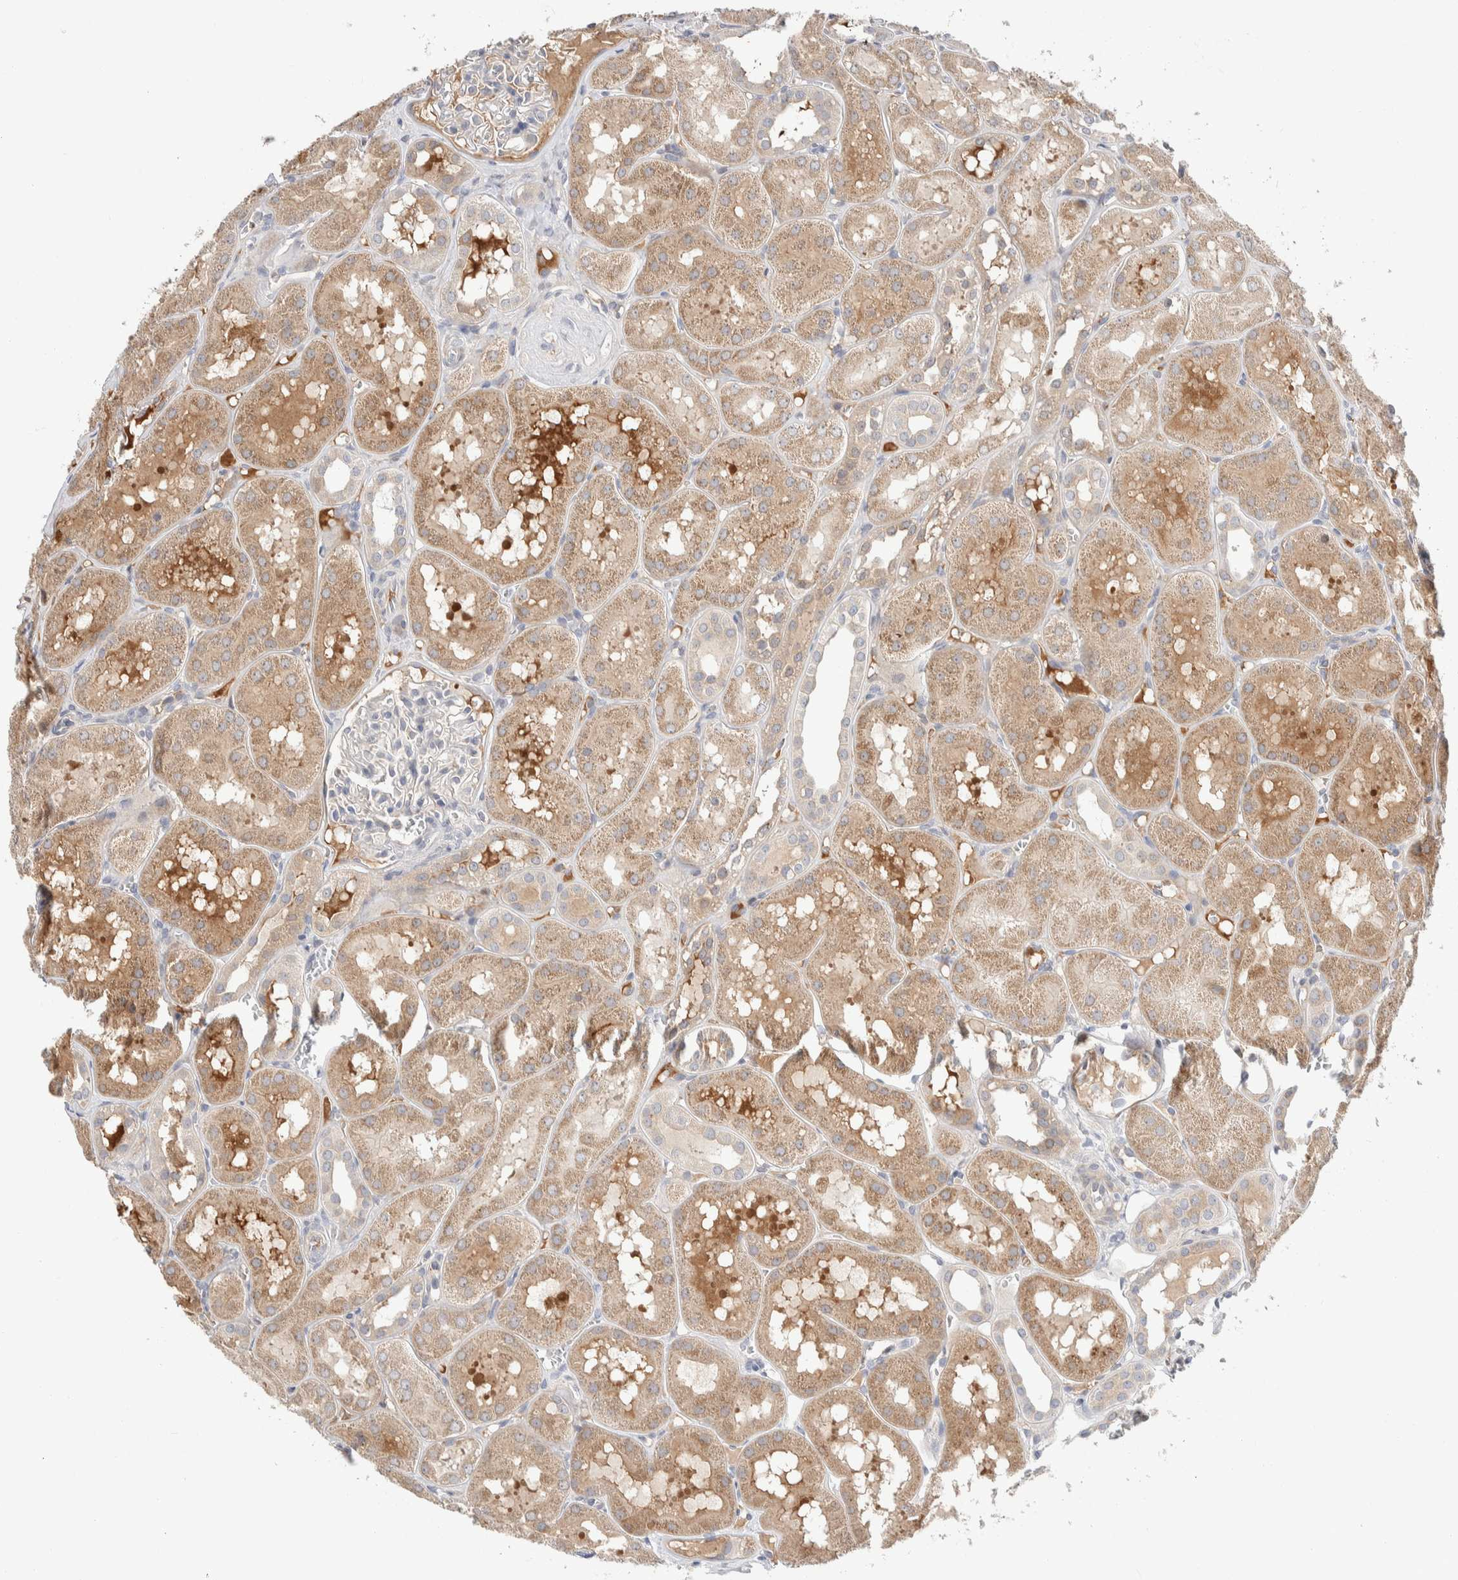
{"staining": {"intensity": "negative", "quantity": "none", "location": "none"}, "tissue": "kidney", "cell_type": "Cells in glomeruli", "image_type": "normal", "snomed": [{"axis": "morphology", "description": "Normal tissue, NOS"}, {"axis": "topography", "description": "Kidney"}, {"axis": "topography", "description": "Urinary bladder"}], "caption": "Cells in glomeruli show no significant protein positivity in unremarkable kidney. (DAB (3,3'-diaminobenzidine) IHC visualized using brightfield microscopy, high magnification).", "gene": "RUSF1", "patient": {"sex": "male", "age": 16}}